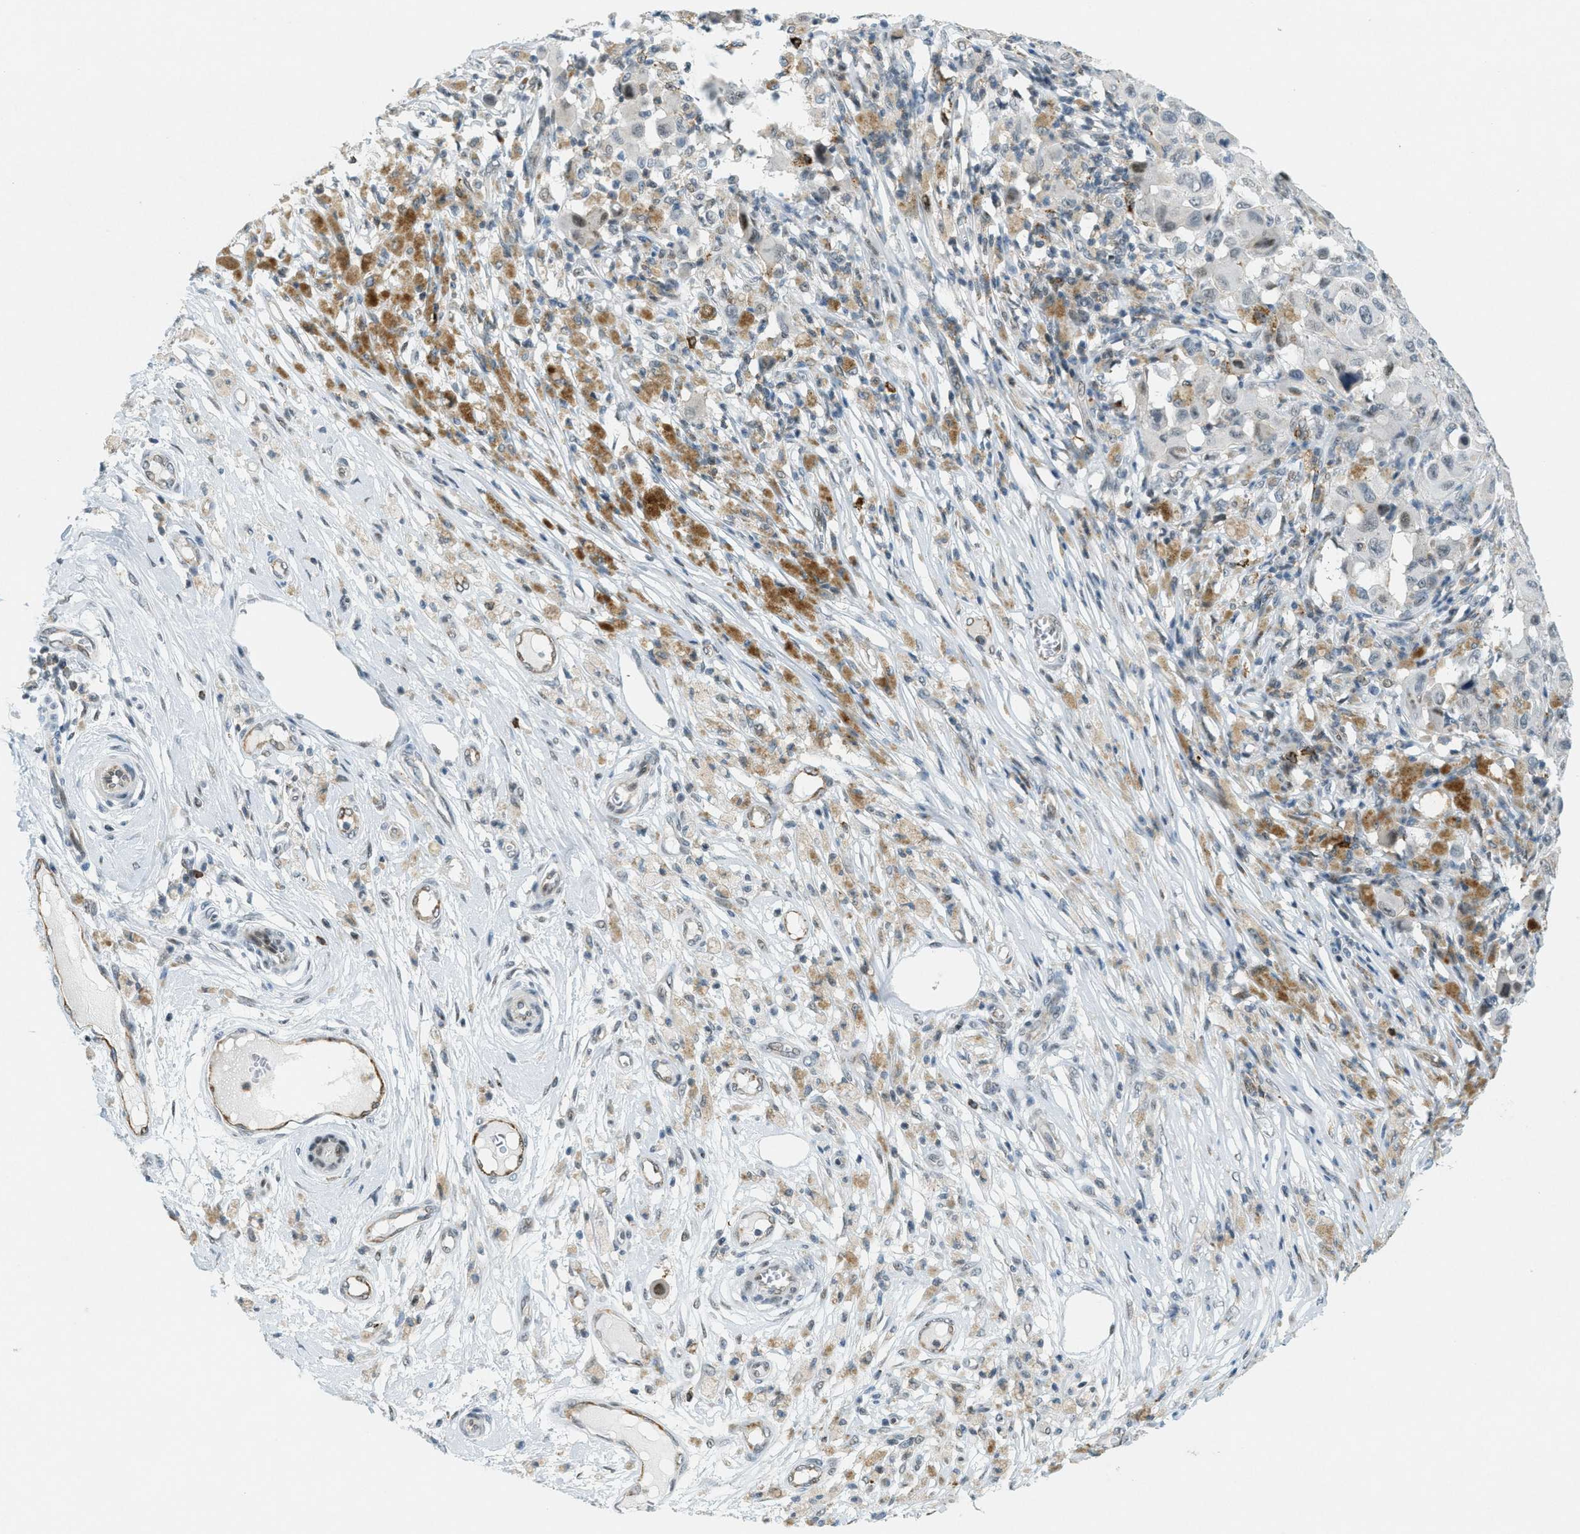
{"staining": {"intensity": "negative", "quantity": "none", "location": "none"}, "tissue": "melanoma", "cell_type": "Tumor cells", "image_type": "cancer", "snomed": [{"axis": "morphology", "description": "Malignant melanoma, NOS"}, {"axis": "topography", "description": "Skin"}], "caption": "DAB (3,3'-diaminobenzidine) immunohistochemical staining of malignant melanoma demonstrates no significant staining in tumor cells.", "gene": "FYN", "patient": {"sex": "male", "age": 96}}